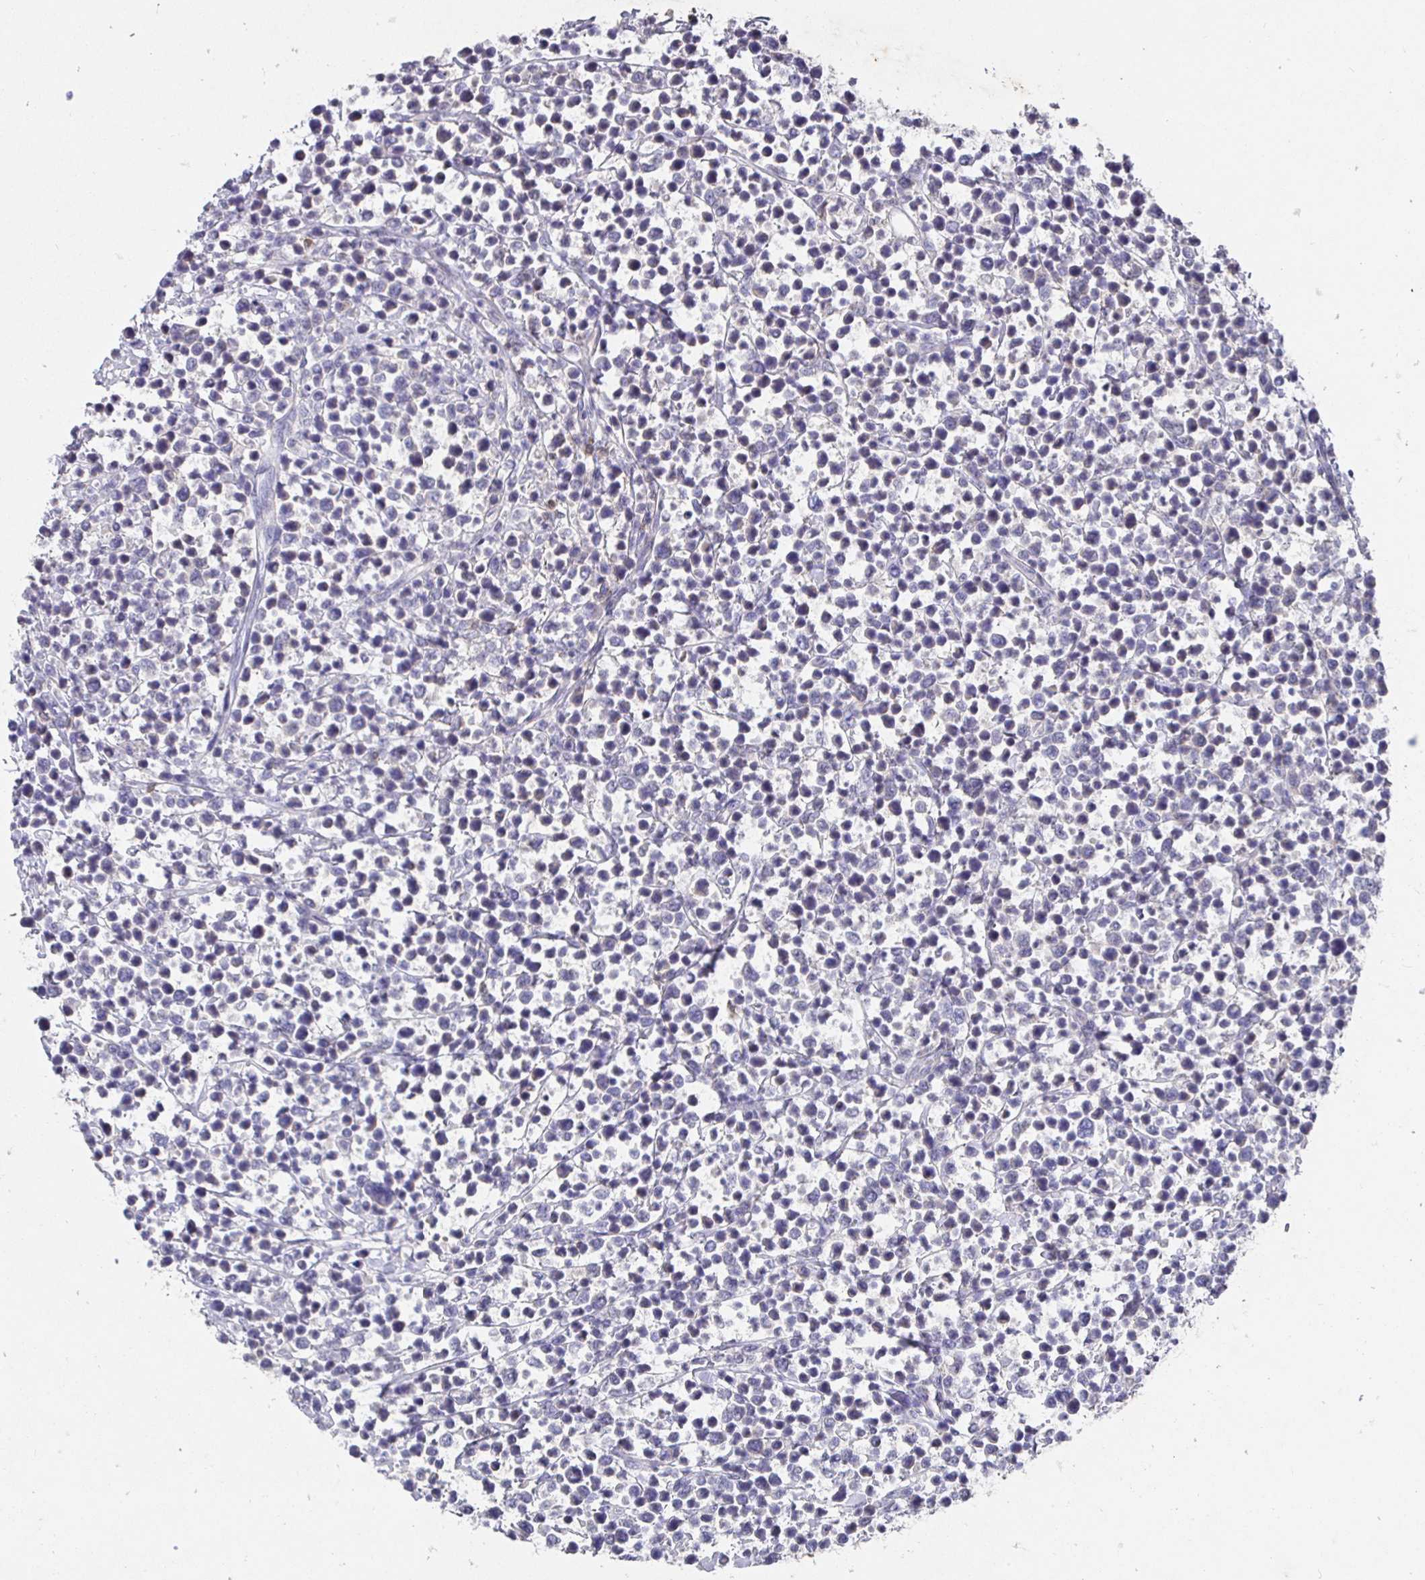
{"staining": {"intensity": "negative", "quantity": "none", "location": "none"}, "tissue": "lymphoma", "cell_type": "Tumor cells", "image_type": "cancer", "snomed": [{"axis": "morphology", "description": "Malignant lymphoma, non-Hodgkin's type, High grade"}, {"axis": "topography", "description": "Soft tissue"}], "caption": "Immunohistochemical staining of high-grade malignant lymphoma, non-Hodgkin's type shows no significant staining in tumor cells. (DAB immunohistochemistry (IHC) visualized using brightfield microscopy, high magnification).", "gene": "SHISA4", "patient": {"sex": "female", "age": 56}}